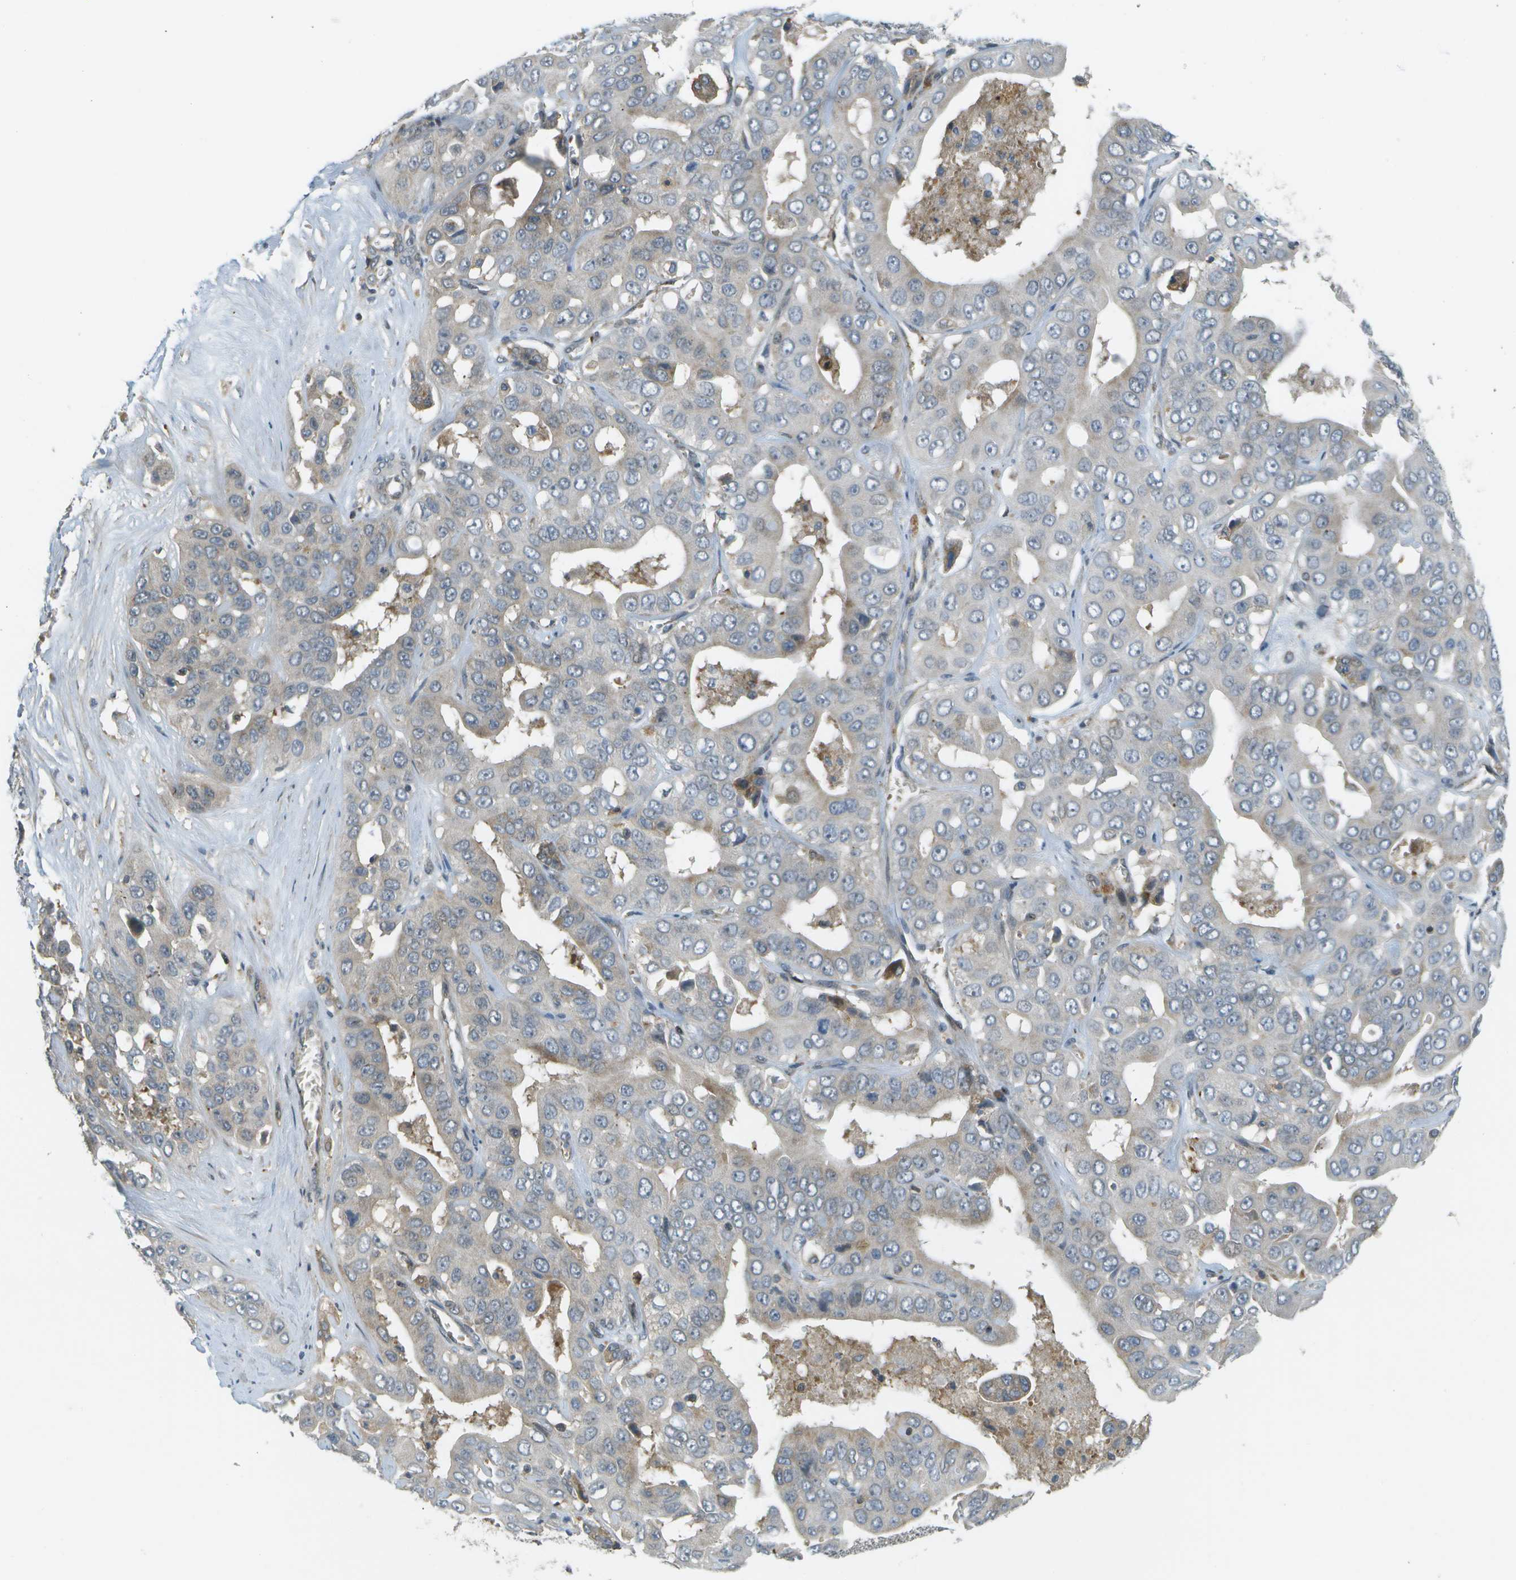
{"staining": {"intensity": "negative", "quantity": "none", "location": "none"}, "tissue": "liver cancer", "cell_type": "Tumor cells", "image_type": "cancer", "snomed": [{"axis": "morphology", "description": "Cholangiocarcinoma"}, {"axis": "topography", "description": "Liver"}], "caption": "Human liver cancer (cholangiocarcinoma) stained for a protein using immunohistochemistry displays no positivity in tumor cells.", "gene": "WNK2", "patient": {"sex": "female", "age": 52}}